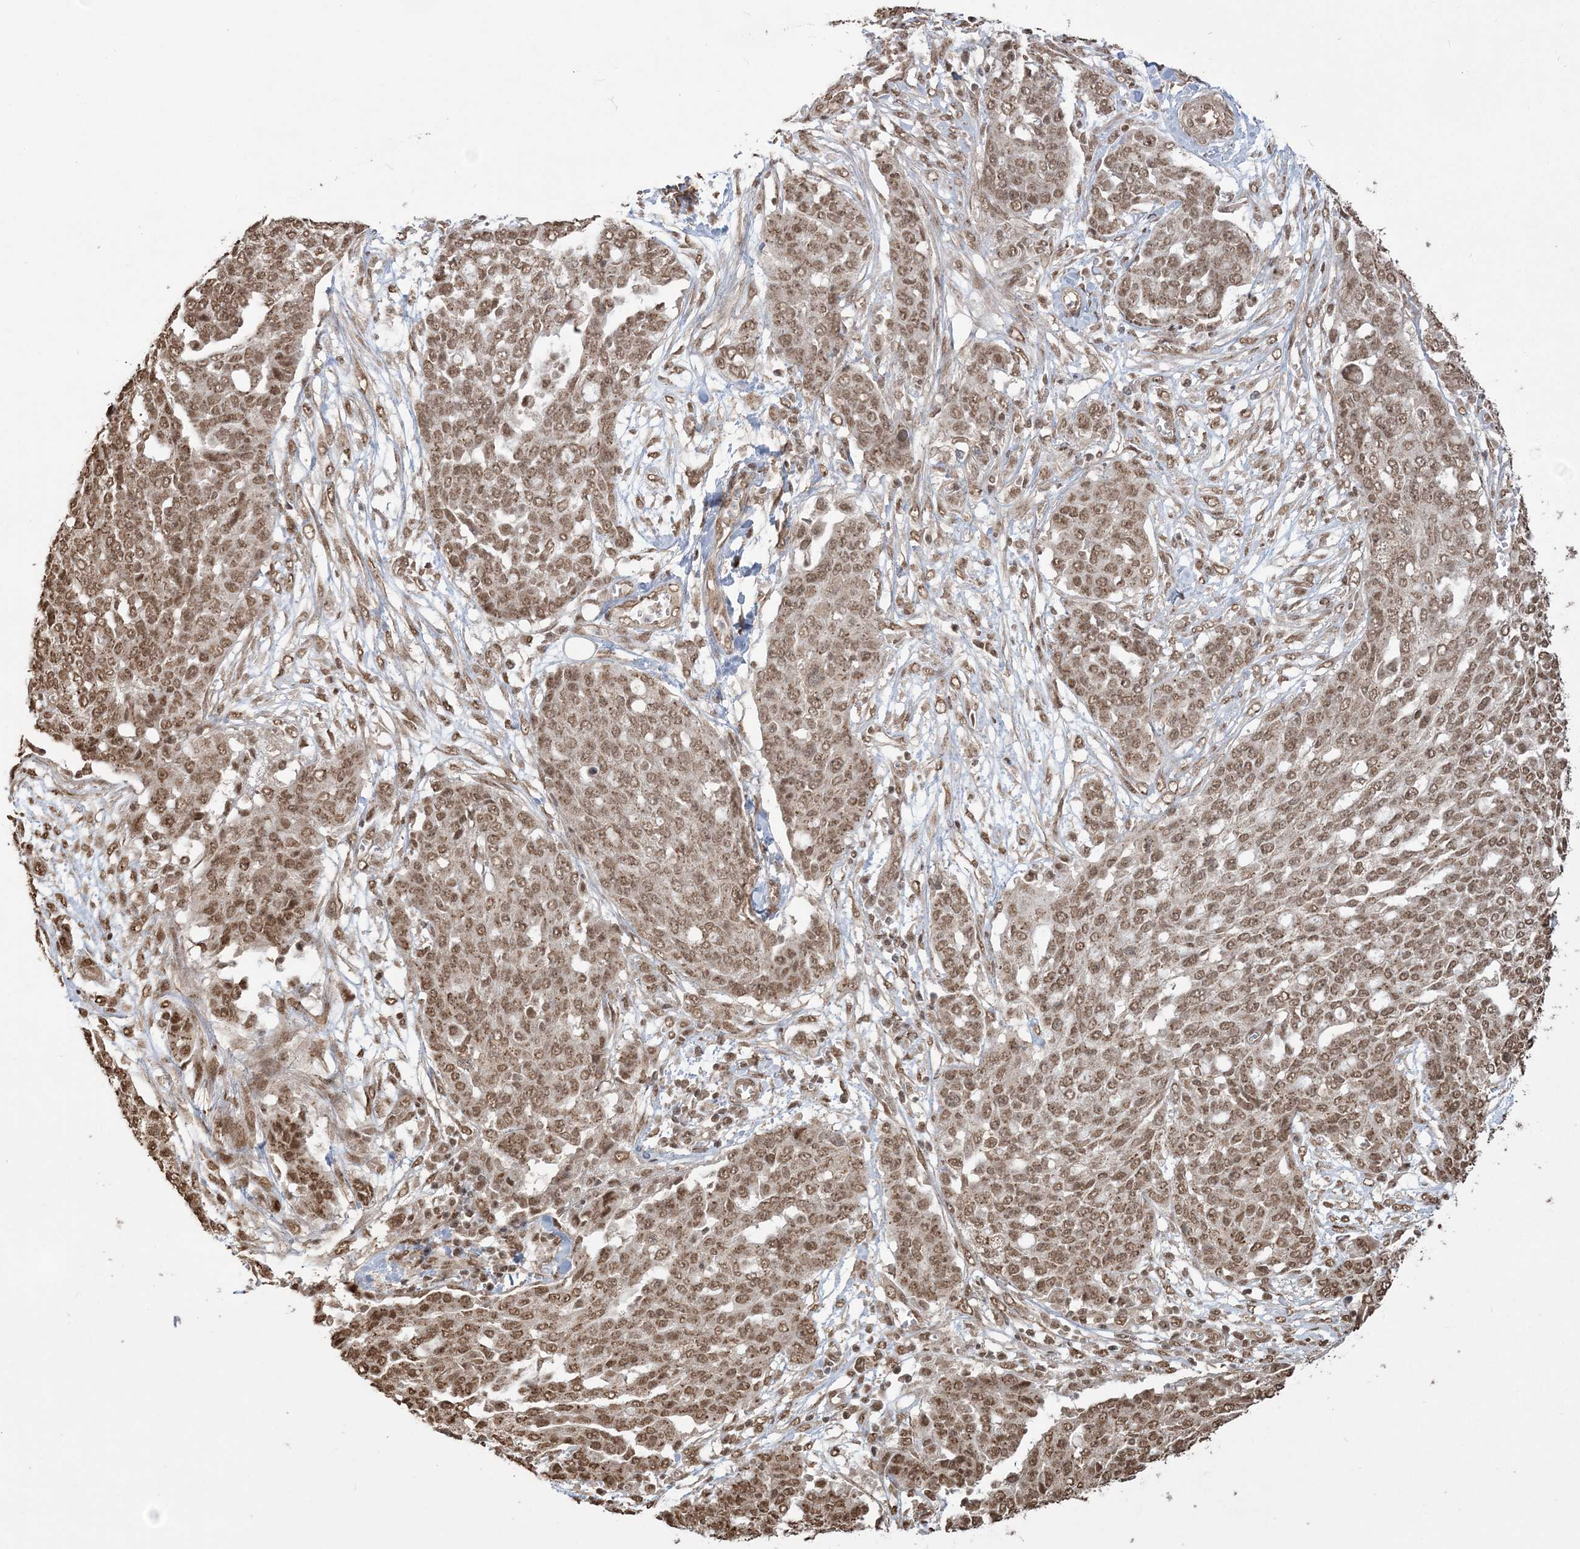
{"staining": {"intensity": "moderate", "quantity": ">75%", "location": "nuclear"}, "tissue": "ovarian cancer", "cell_type": "Tumor cells", "image_type": "cancer", "snomed": [{"axis": "morphology", "description": "Cystadenocarcinoma, serous, NOS"}, {"axis": "topography", "description": "Soft tissue"}, {"axis": "topography", "description": "Ovary"}], "caption": "This is an image of IHC staining of ovarian serous cystadenocarcinoma, which shows moderate staining in the nuclear of tumor cells.", "gene": "ZNF839", "patient": {"sex": "female", "age": 57}}